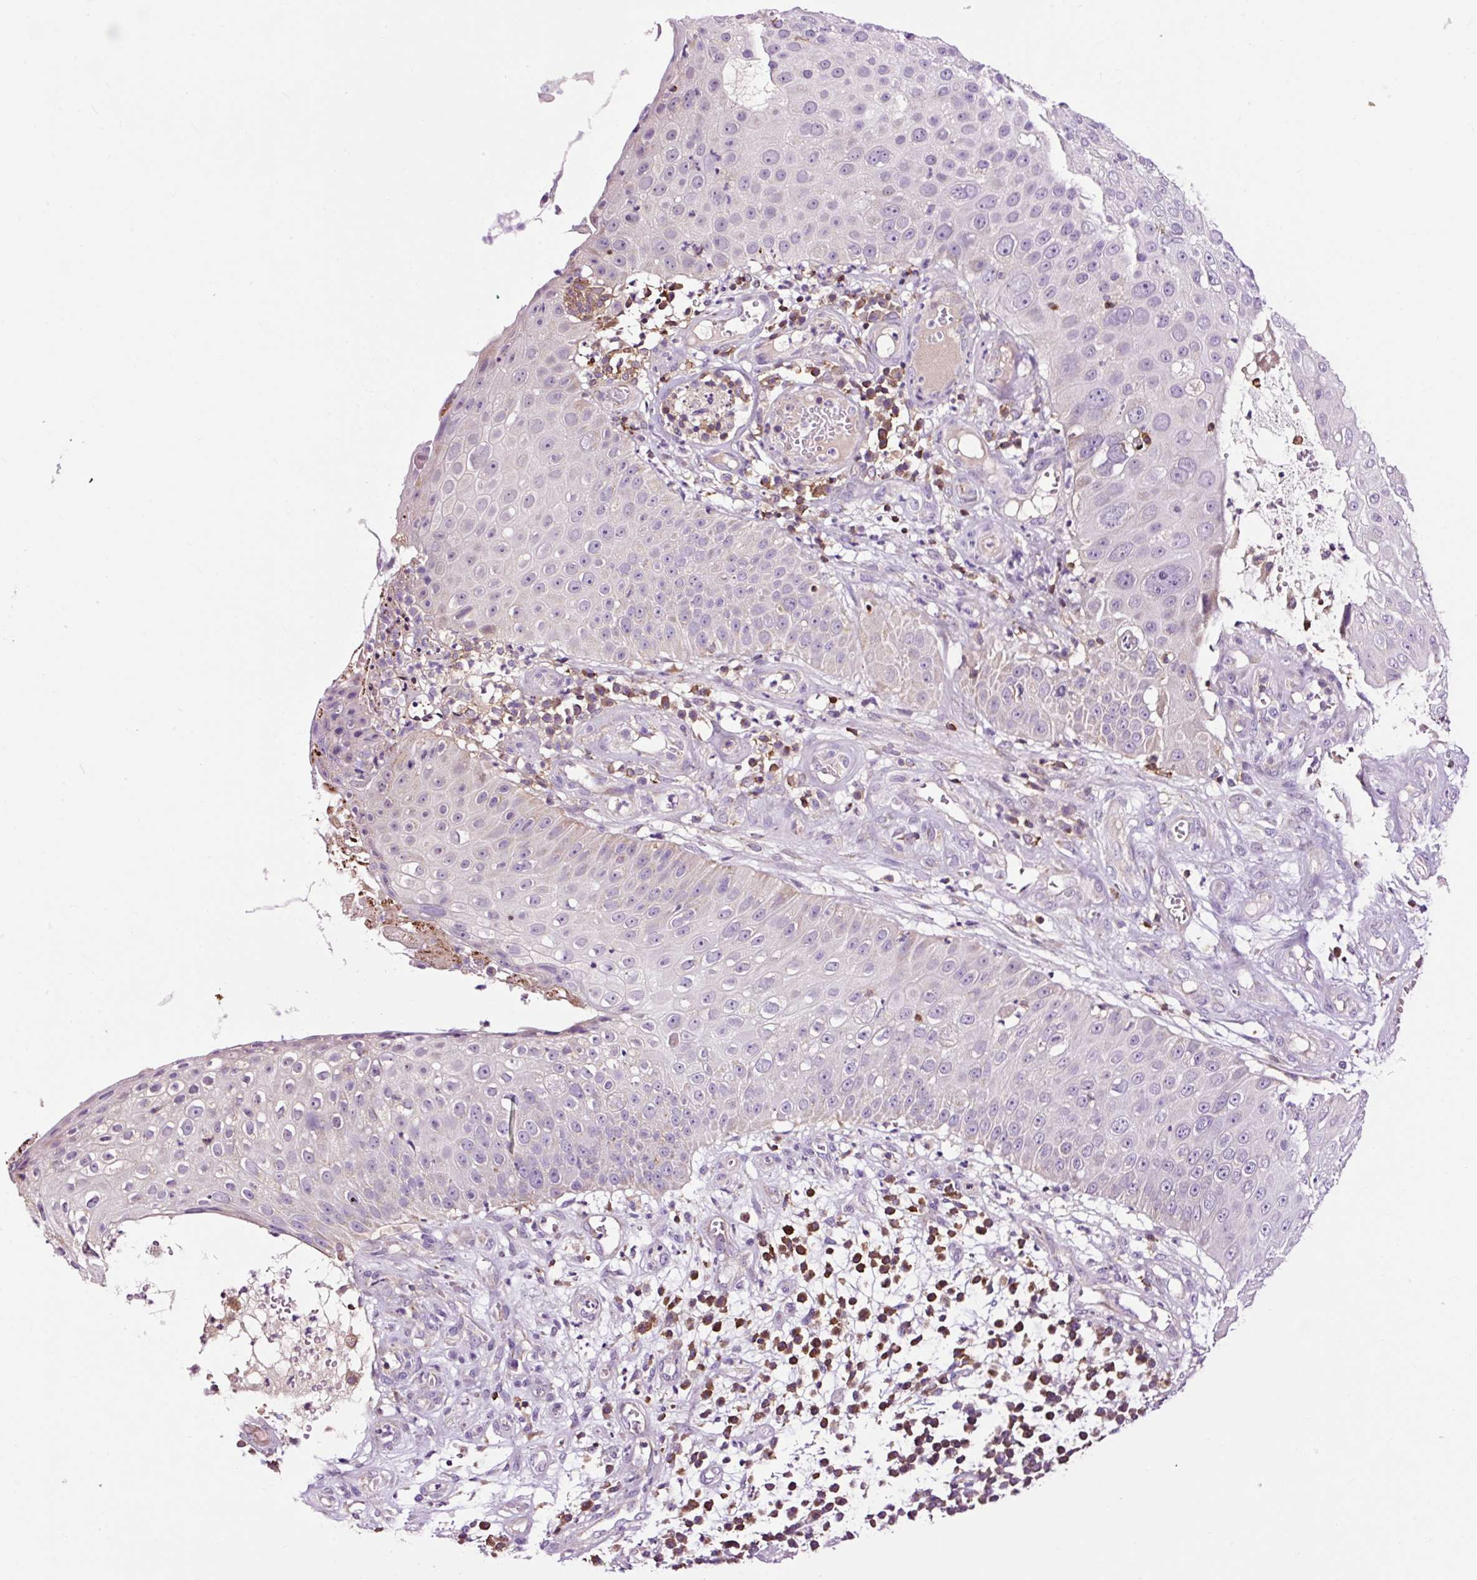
{"staining": {"intensity": "negative", "quantity": "none", "location": "none"}, "tissue": "skin cancer", "cell_type": "Tumor cells", "image_type": "cancer", "snomed": [{"axis": "morphology", "description": "Squamous cell carcinoma, NOS"}, {"axis": "topography", "description": "Skin"}], "caption": "Protein analysis of skin squamous cell carcinoma displays no significant staining in tumor cells.", "gene": "CD83", "patient": {"sex": "male", "age": 71}}